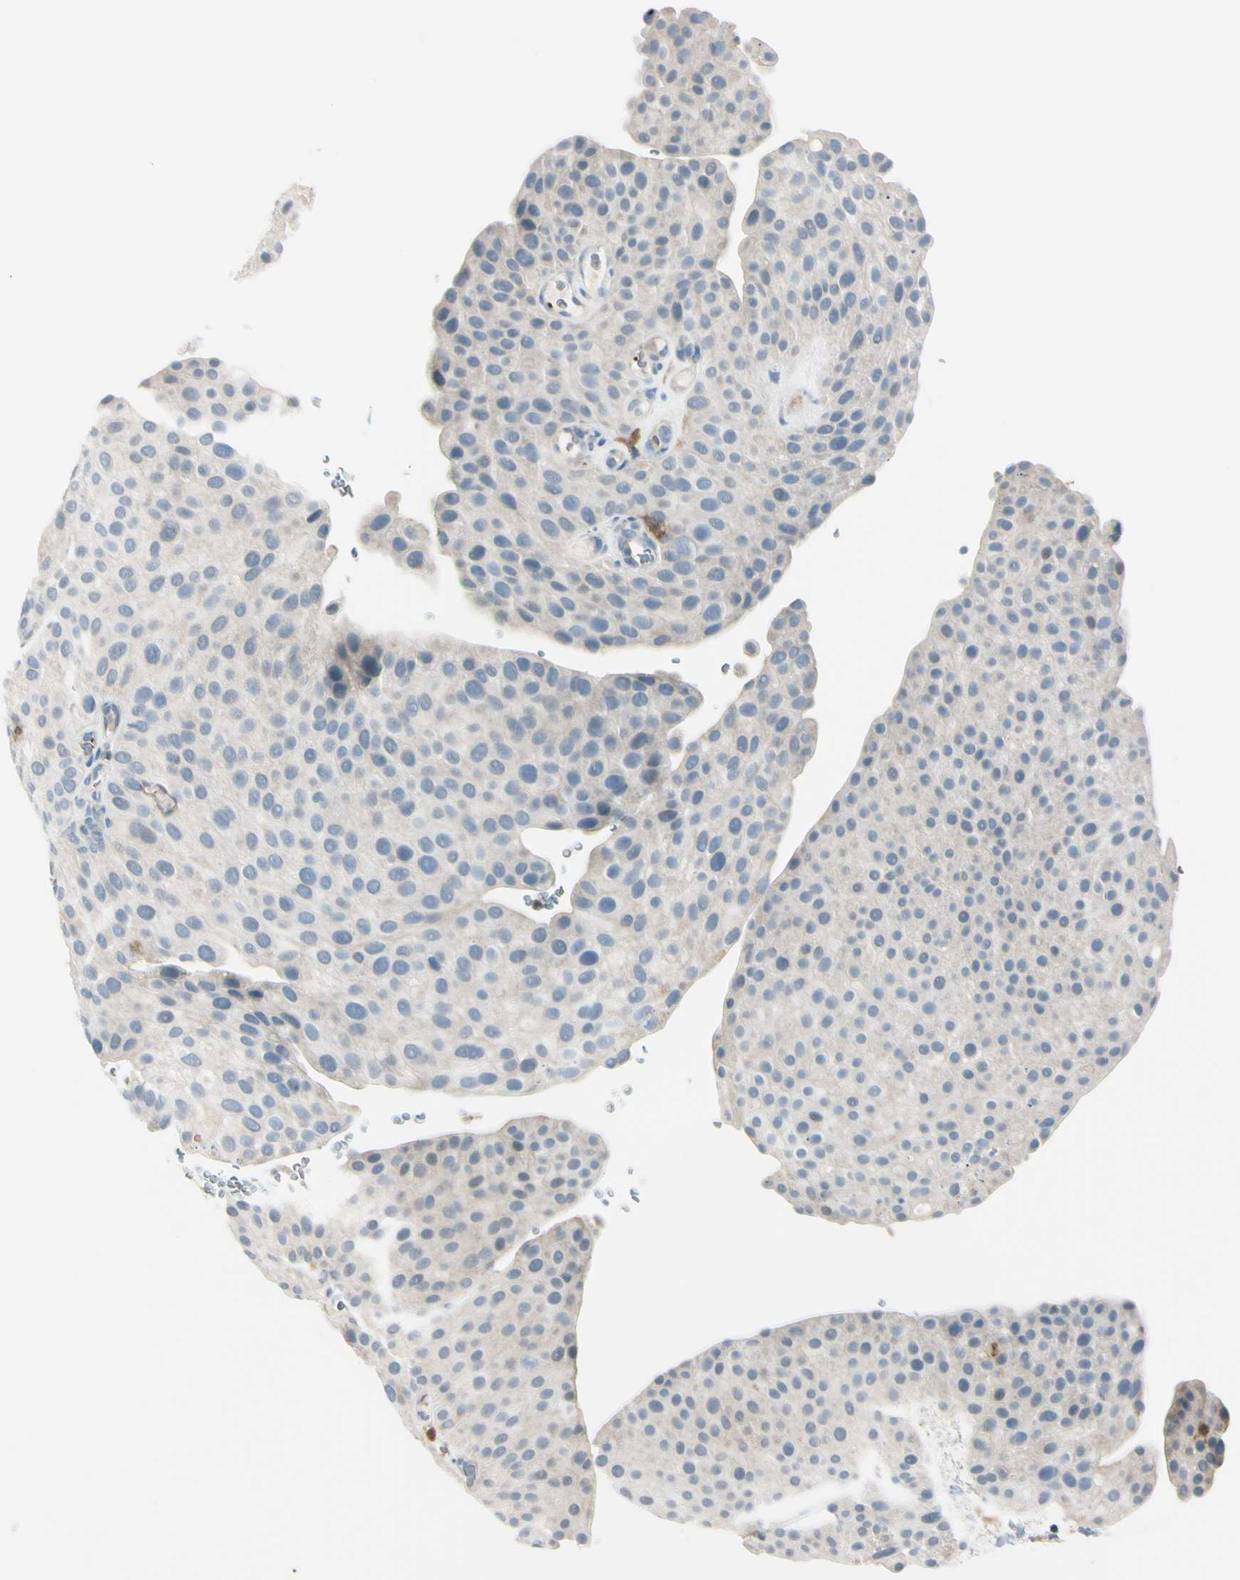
{"staining": {"intensity": "weak", "quantity": ">75%", "location": "cytoplasmic/membranous"}, "tissue": "urothelial cancer", "cell_type": "Tumor cells", "image_type": "cancer", "snomed": [{"axis": "morphology", "description": "Urothelial carcinoma, Low grade"}, {"axis": "topography", "description": "Smooth muscle"}, {"axis": "topography", "description": "Urinary bladder"}], "caption": "IHC of urothelial cancer exhibits low levels of weak cytoplasmic/membranous expression in about >75% of tumor cells. The staining is performed using DAB (3,3'-diaminobenzidine) brown chromogen to label protein expression. The nuclei are counter-stained blue using hematoxylin.", "gene": "CYRIB", "patient": {"sex": "male", "age": 60}}